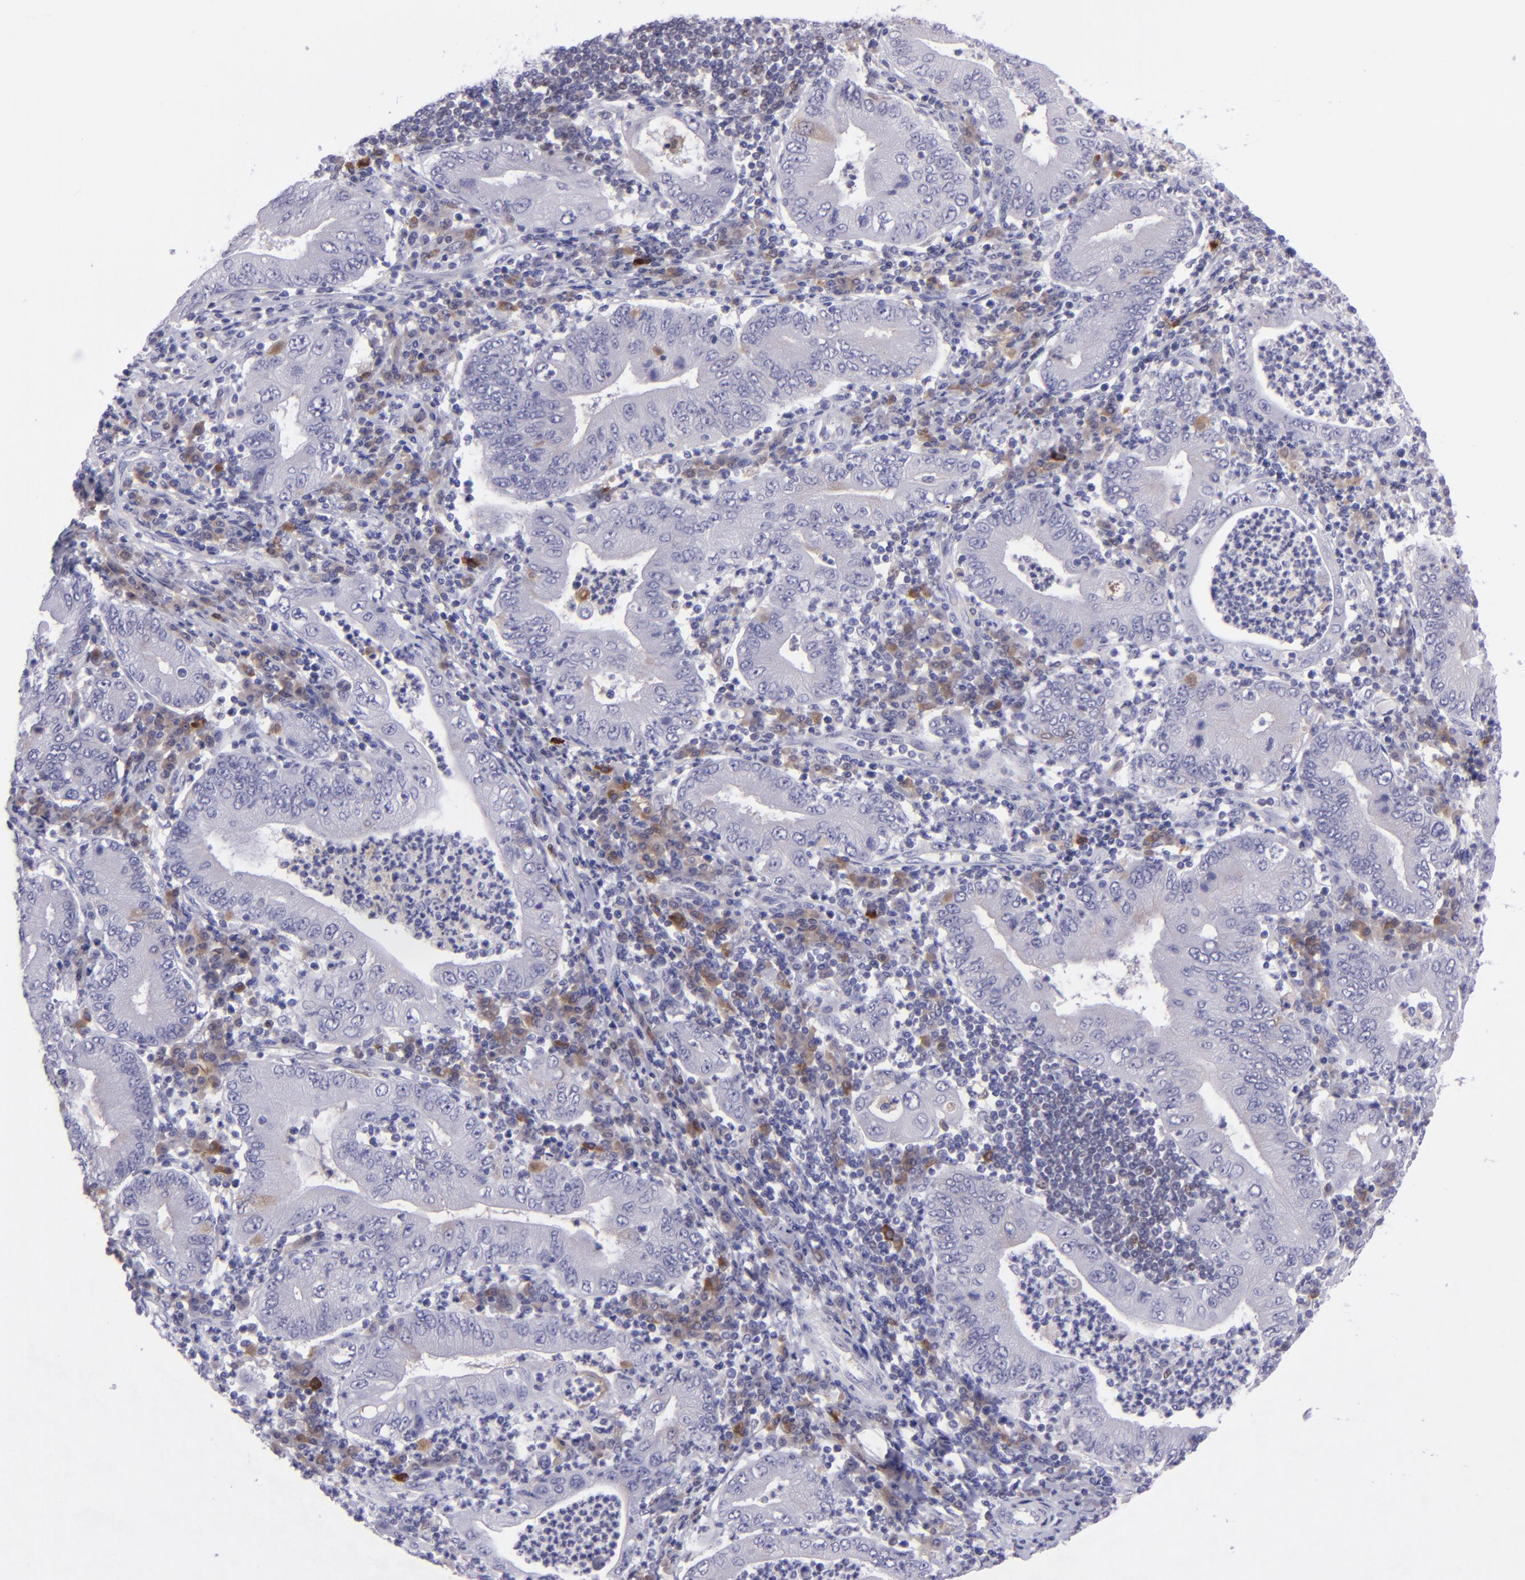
{"staining": {"intensity": "negative", "quantity": "none", "location": "none"}, "tissue": "stomach cancer", "cell_type": "Tumor cells", "image_type": "cancer", "snomed": [{"axis": "morphology", "description": "Normal tissue, NOS"}, {"axis": "morphology", "description": "Adenocarcinoma, NOS"}, {"axis": "topography", "description": "Esophagus"}, {"axis": "topography", "description": "Stomach, upper"}, {"axis": "topography", "description": "Peripheral nerve tissue"}], "caption": "Immunohistochemistry (IHC) histopathology image of neoplastic tissue: adenocarcinoma (stomach) stained with DAB (3,3'-diaminobenzidine) demonstrates no significant protein staining in tumor cells. Brightfield microscopy of immunohistochemistry stained with DAB (3,3'-diaminobenzidine) (brown) and hematoxylin (blue), captured at high magnification.", "gene": "POU2F2", "patient": {"sex": "male", "age": 62}}